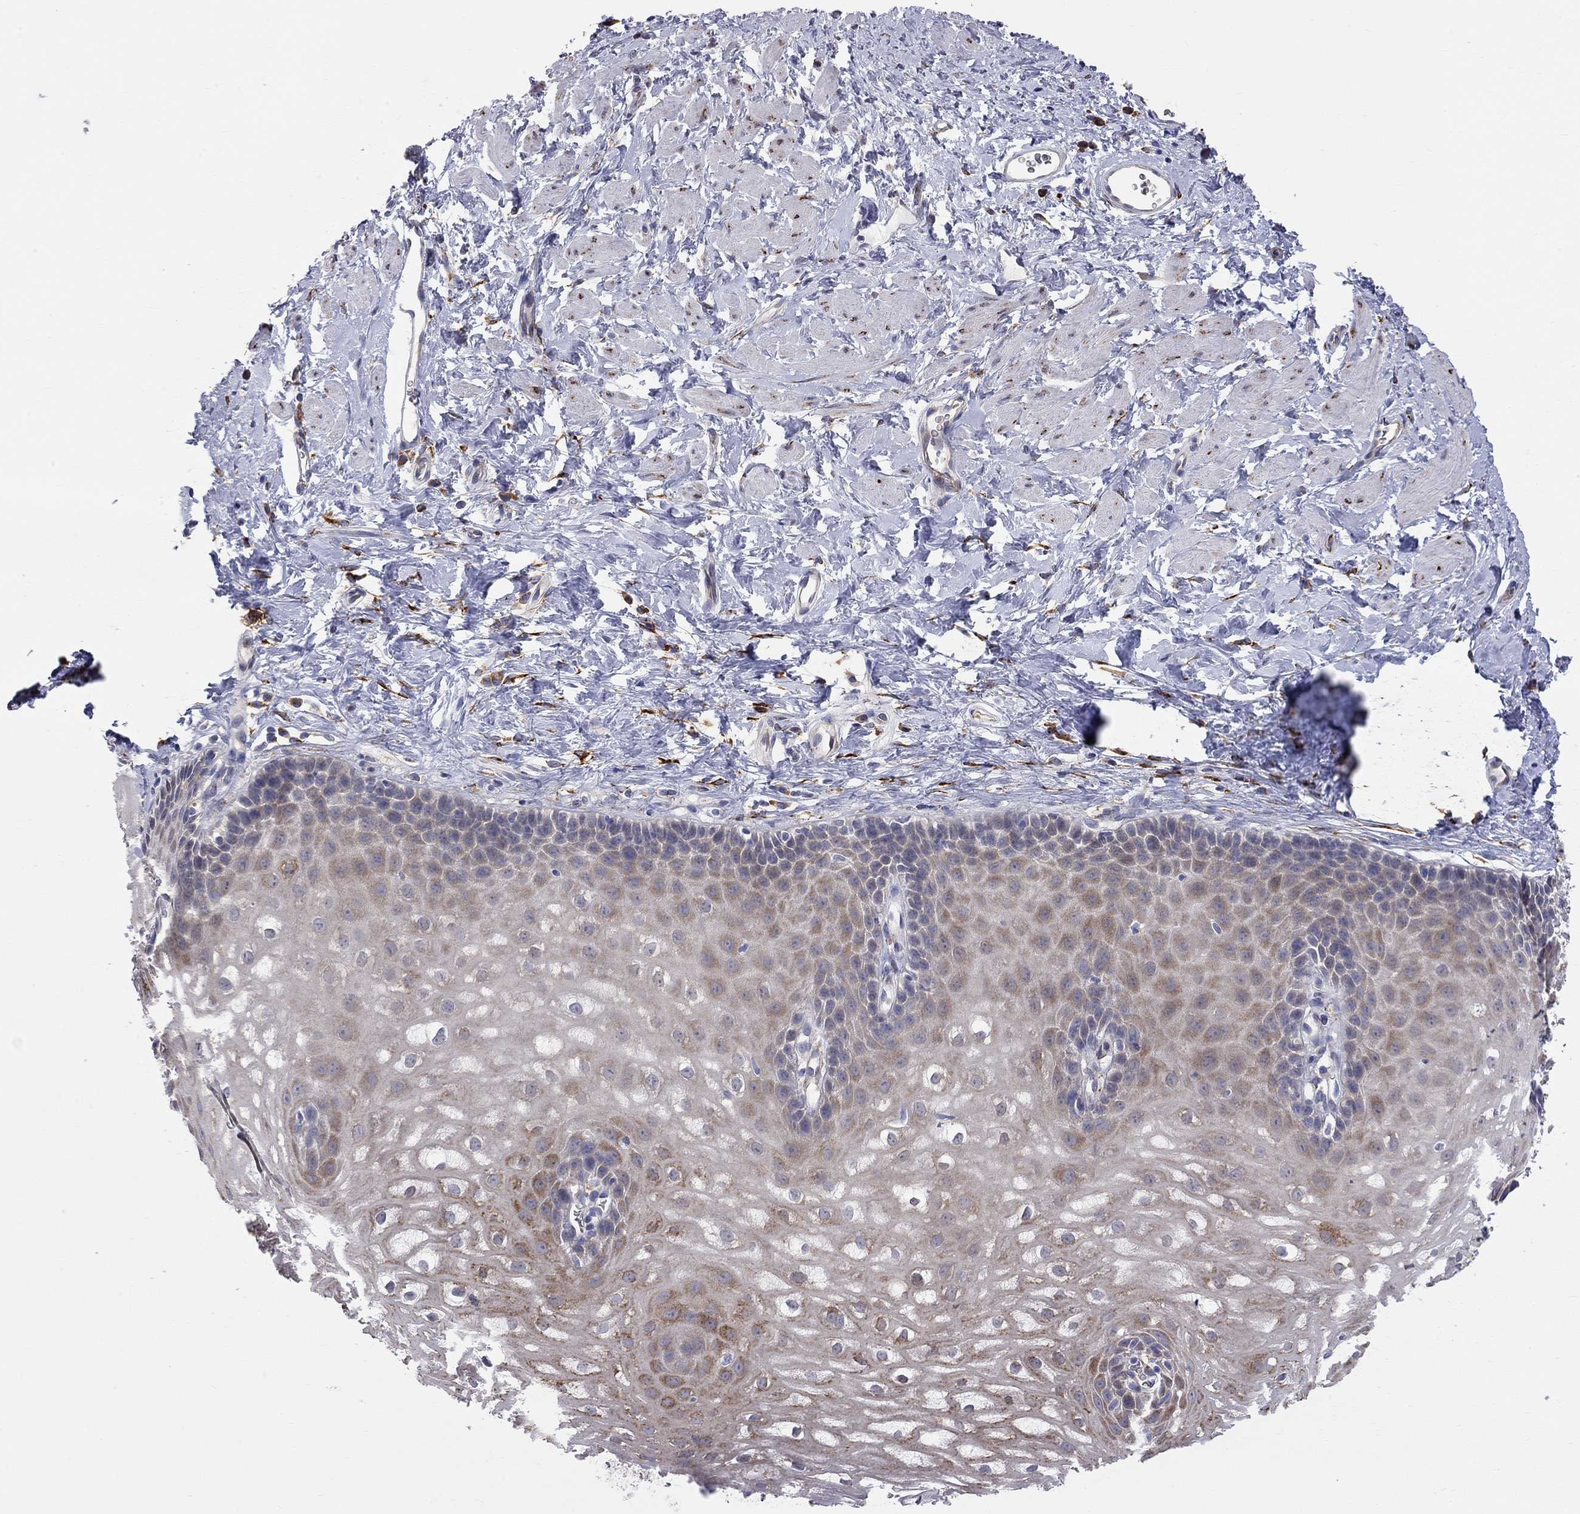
{"staining": {"intensity": "strong", "quantity": "<25%", "location": "cytoplasmic/membranous"}, "tissue": "esophagus", "cell_type": "Squamous epithelial cells", "image_type": "normal", "snomed": [{"axis": "morphology", "description": "Normal tissue, NOS"}, {"axis": "topography", "description": "Esophagus"}], "caption": "Esophagus stained for a protein exhibits strong cytoplasmic/membranous positivity in squamous epithelial cells. The staining was performed using DAB, with brown indicating positive protein expression. Nuclei are stained blue with hematoxylin.", "gene": "CASTOR1", "patient": {"sex": "male", "age": 64}}